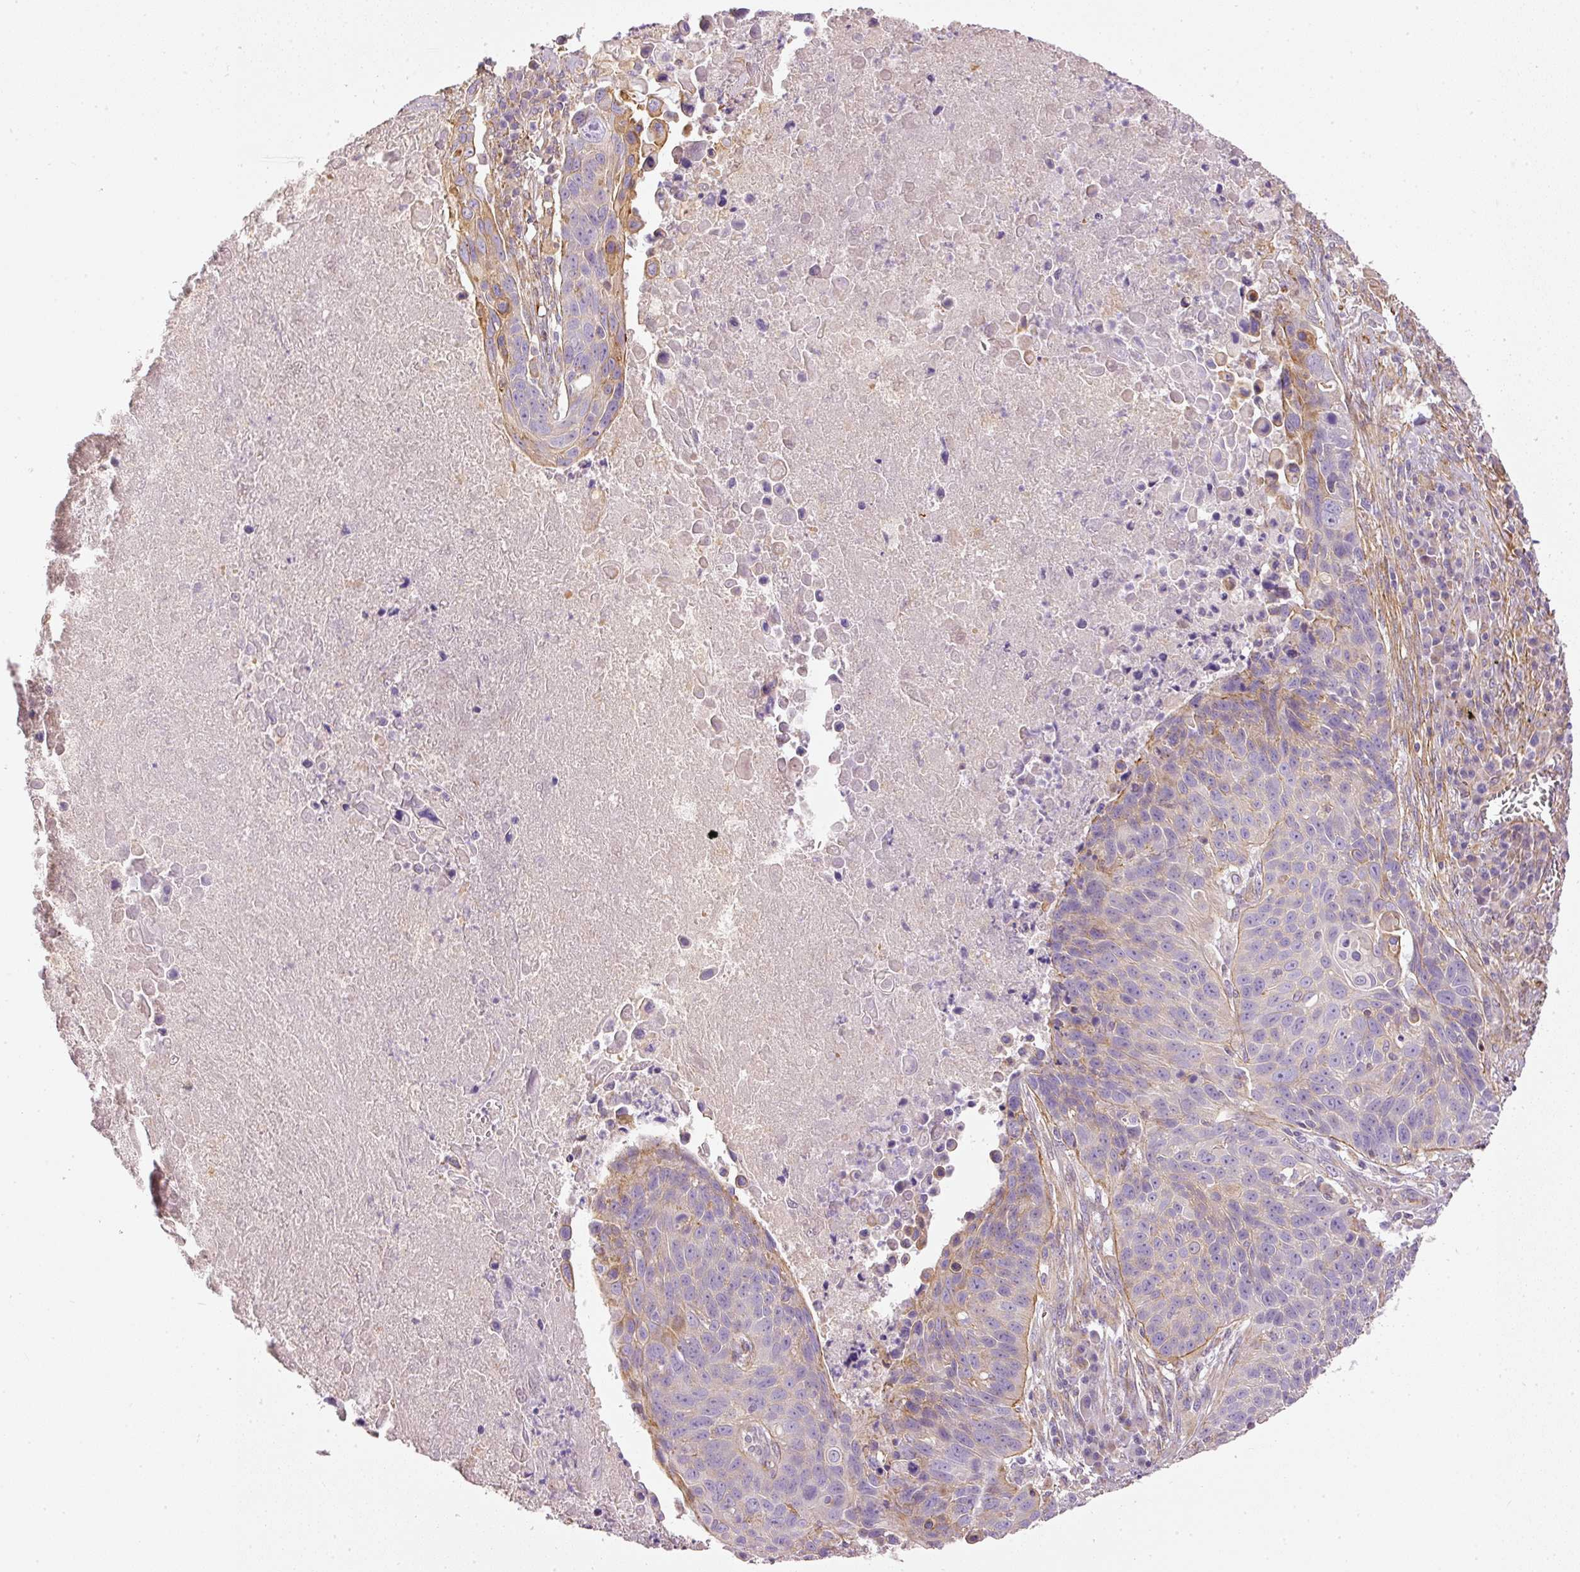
{"staining": {"intensity": "moderate", "quantity": "<25%", "location": "cytoplasmic/membranous"}, "tissue": "lung cancer", "cell_type": "Tumor cells", "image_type": "cancer", "snomed": [{"axis": "morphology", "description": "Squamous cell carcinoma, NOS"}, {"axis": "topography", "description": "Lung"}], "caption": "Squamous cell carcinoma (lung) stained with DAB (3,3'-diaminobenzidine) immunohistochemistry (IHC) reveals low levels of moderate cytoplasmic/membranous expression in about <25% of tumor cells. (brown staining indicates protein expression, while blue staining denotes nuclei).", "gene": "OSR2", "patient": {"sex": "male", "age": 78}}